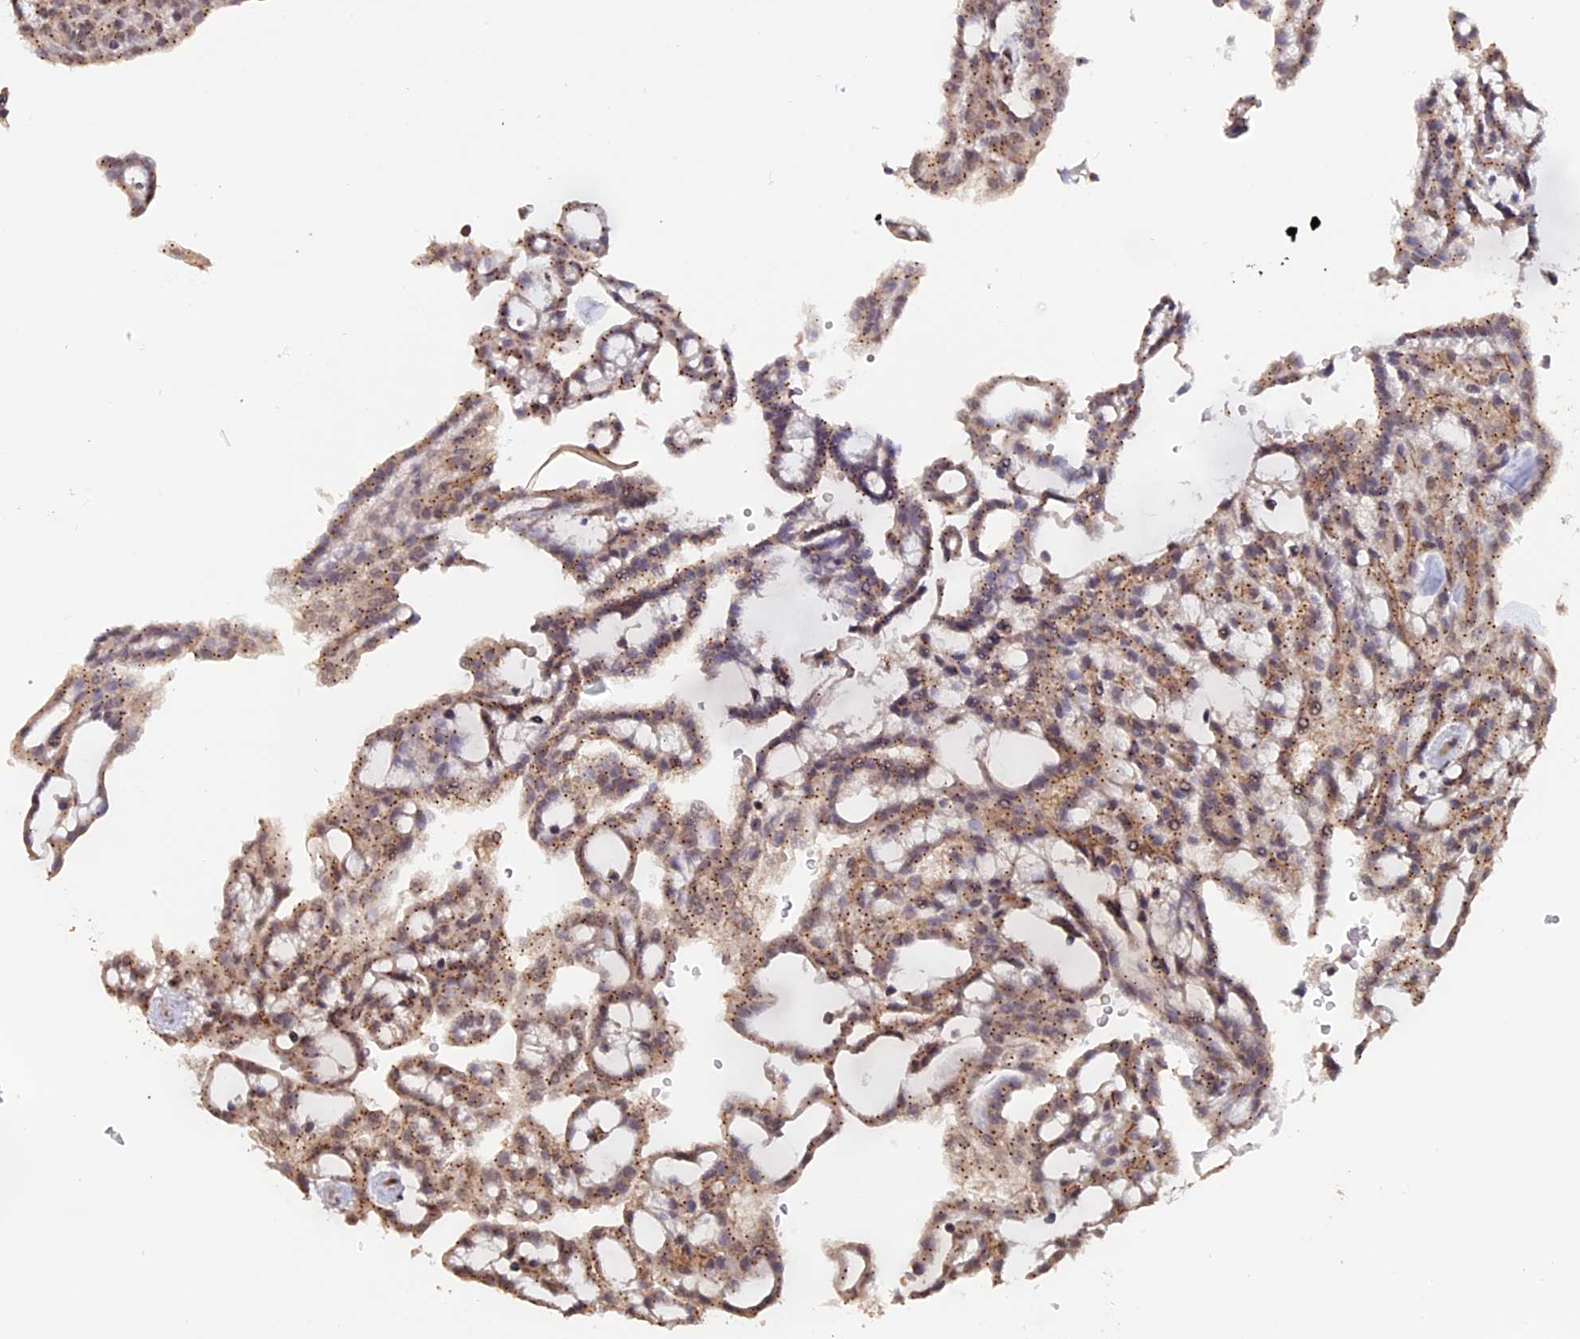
{"staining": {"intensity": "moderate", "quantity": ">75%", "location": "cytoplasmic/membranous,nuclear"}, "tissue": "renal cancer", "cell_type": "Tumor cells", "image_type": "cancer", "snomed": [{"axis": "morphology", "description": "Adenocarcinoma, NOS"}, {"axis": "topography", "description": "Kidney"}], "caption": "Approximately >75% of tumor cells in renal cancer (adenocarcinoma) exhibit moderate cytoplasmic/membranous and nuclear protein staining as visualized by brown immunohistochemical staining.", "gene": "PIGQ", "patient": {"sex": "male", "age": 63}}